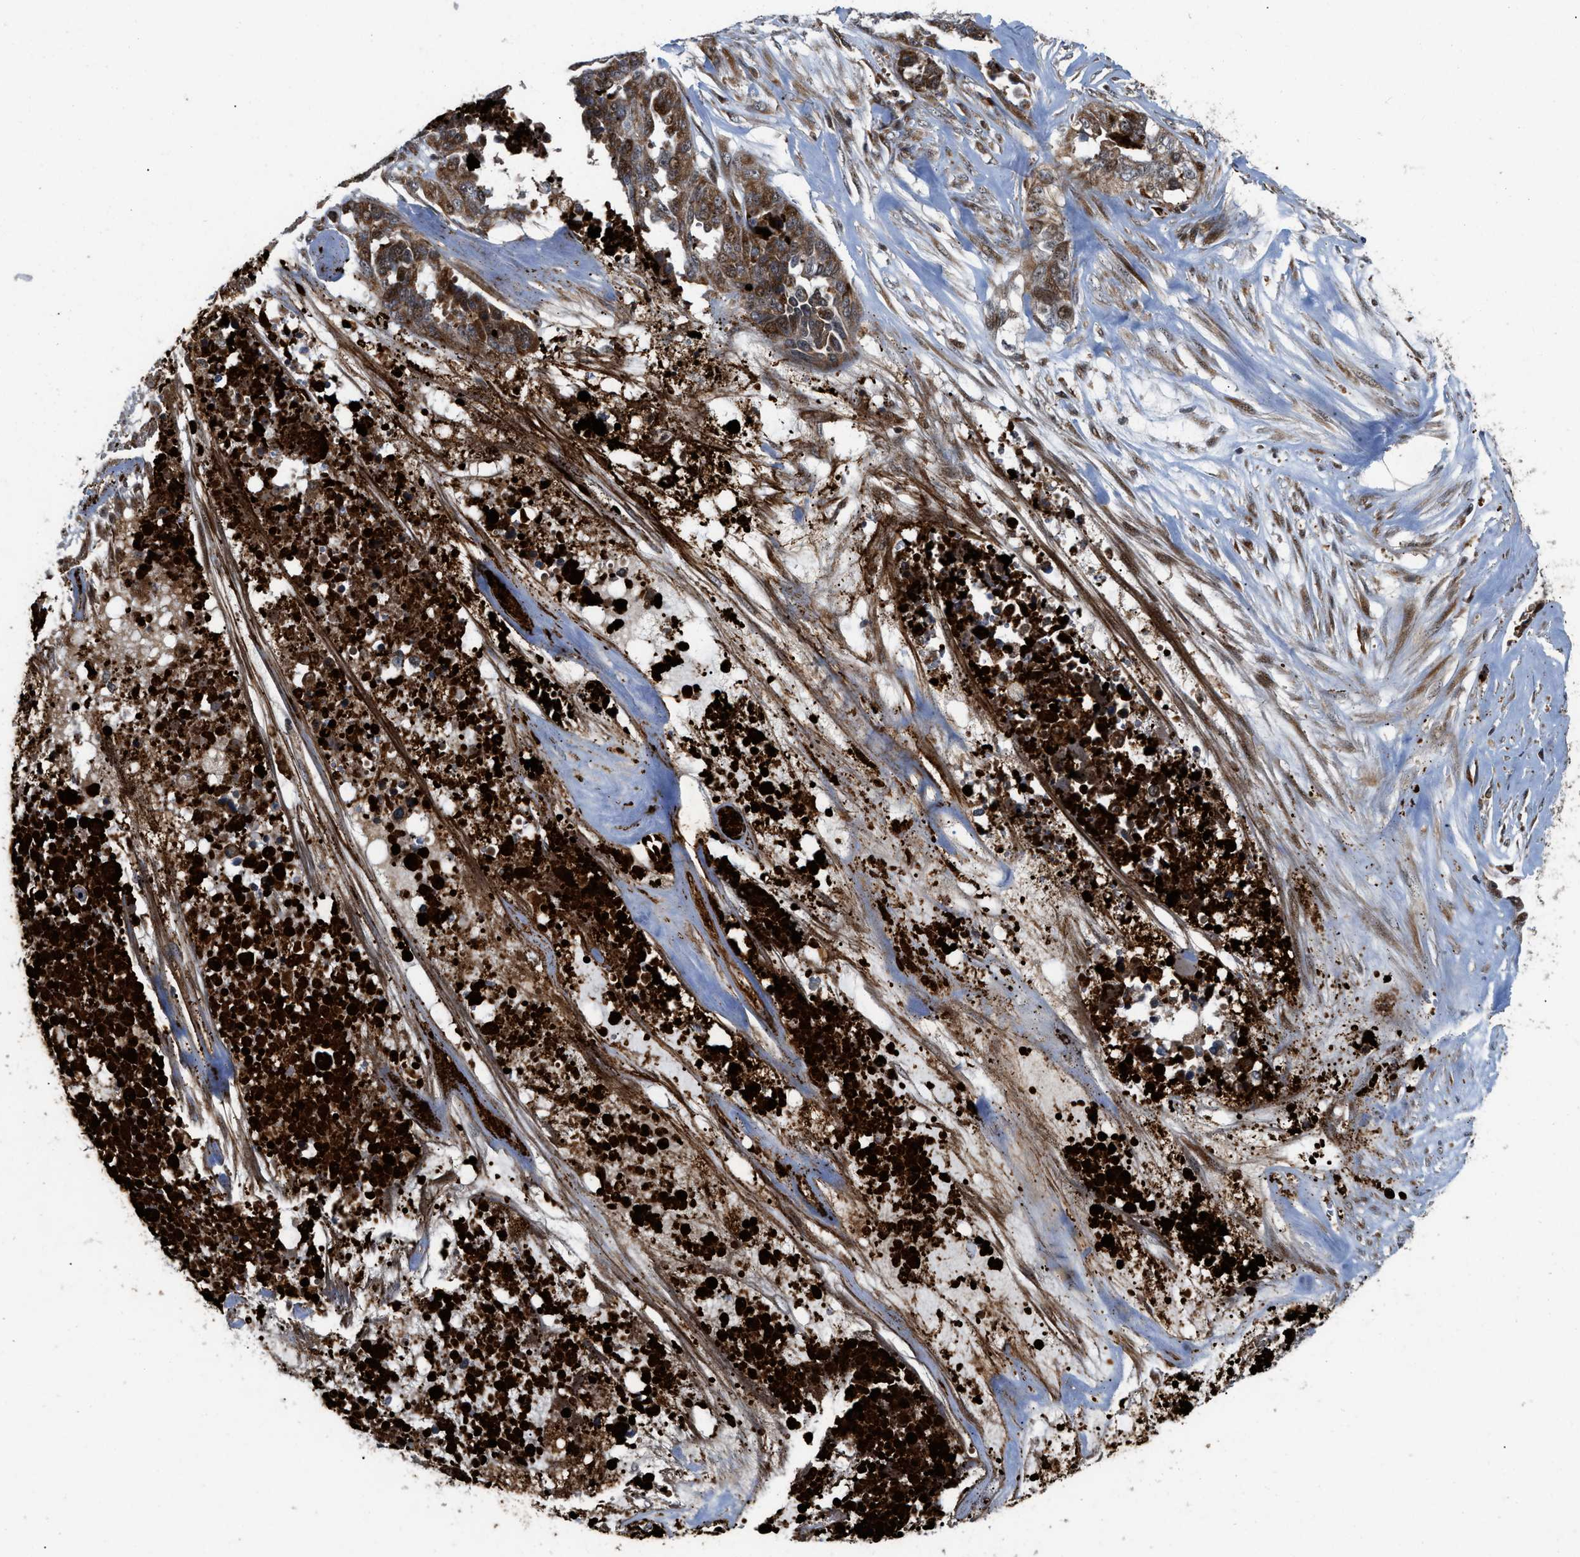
{"staining": {"intensity": "strong", "quantity": ">75%", "location": "cytoplasmic/membranous"}, "tissue": "ovarian cancer", "cell_type": "Tumor cells", "image_type": "cancer", "snomed": [{"axis": "morphology", "description": "Cystadenocarcinoma, serous, NOS"}, {"axis": "topography", "description": "Ovary"}], "caption": "Brown immunohistochemical staining in human serous cystadenocarcinoma (ovarian) shows strong cytoplasmic/membranous expression in about >75% of tumor cells. Ihc stains the protein in brown and the nuclei are stained blue.", "gene": "AP3M2", "patient": {"sex": "female", "age": 44}}